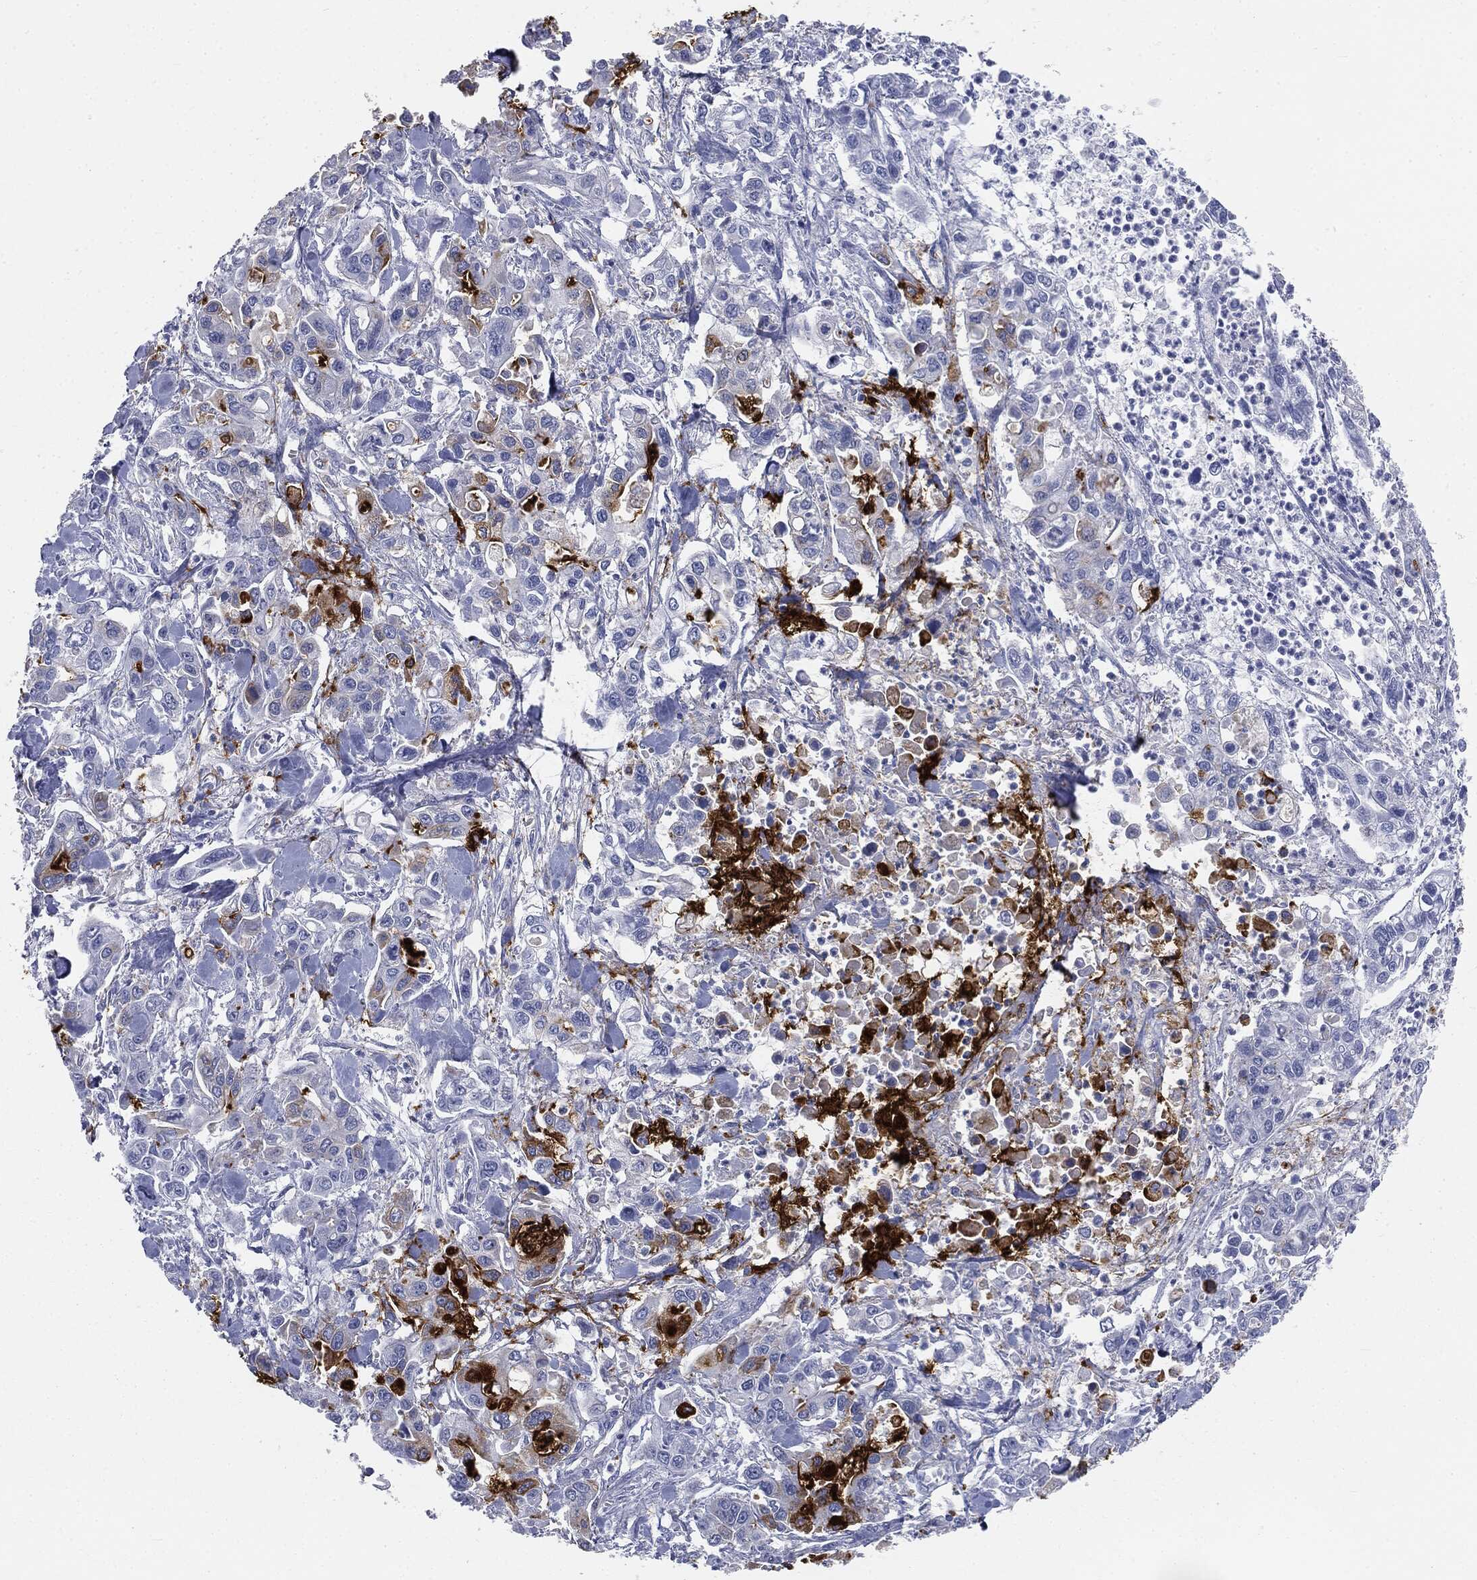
{"staining": {"intensity": "strong", "quantity": "<25%", "location": "cytoplasmic/membranous"}, "tissue": "pancreatic cancer", "cell_type": "Tumor cells", "image_type": "cancer", "snomed": [{"axis": "morphology", "description": "Adenocarcinoma, NOS"}, {"axis": "topography", "description": "Pancreas"}], "caption": "Immunohistochemistry (IHC) photomicrograph of pancreatic cancer (adenocarcinoma) stained for a protein (brown), which shows medium levels of strong cytoplasmic/membranous positivity in approximately <25% of tumor cells.", "gene": "MUC5AC", "patient": {"sex": "male", "age": 62}}